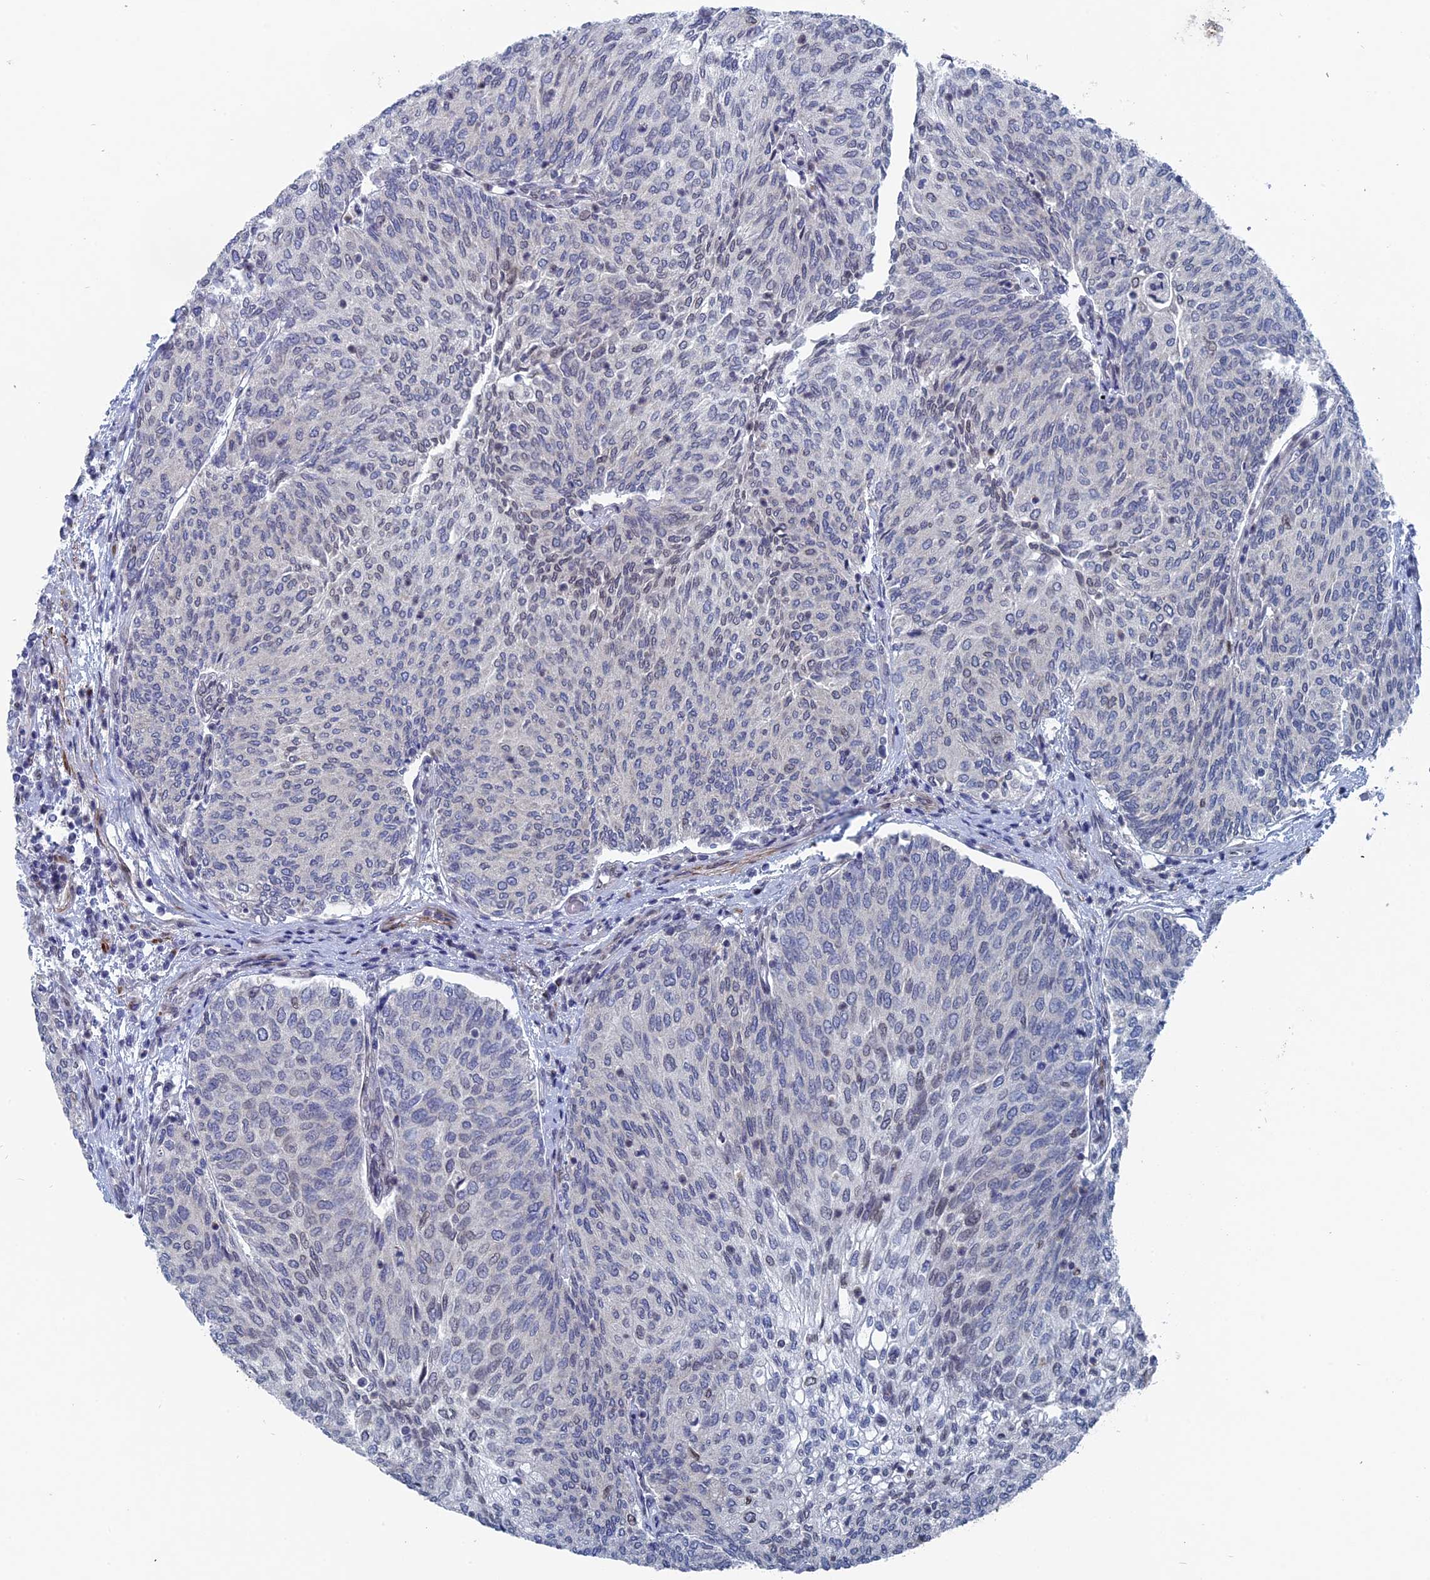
{"staining": {"intensity": "weak", "quantity": "<25%", "location": "nuclear"}, "tissue": "urothelial cancer", "cell_type": "Tumor cells", "image_type": "cancer", "snomed": [{"axis": "morphology", "description": "Urothelial carcinoma, High grade"}, {"axis": "topography", "description": "Urinary bladder"}], "caption": "Urothelial cancer was stained to show a protein in brown. There is no significant positivity in tumor cells. (Brightfield microscopy of DAB (3,3'-diaminobenzidine) IHC at high magnification).", "gene": "MTRF1", "patient": {"sex": "female", "age": 79}}